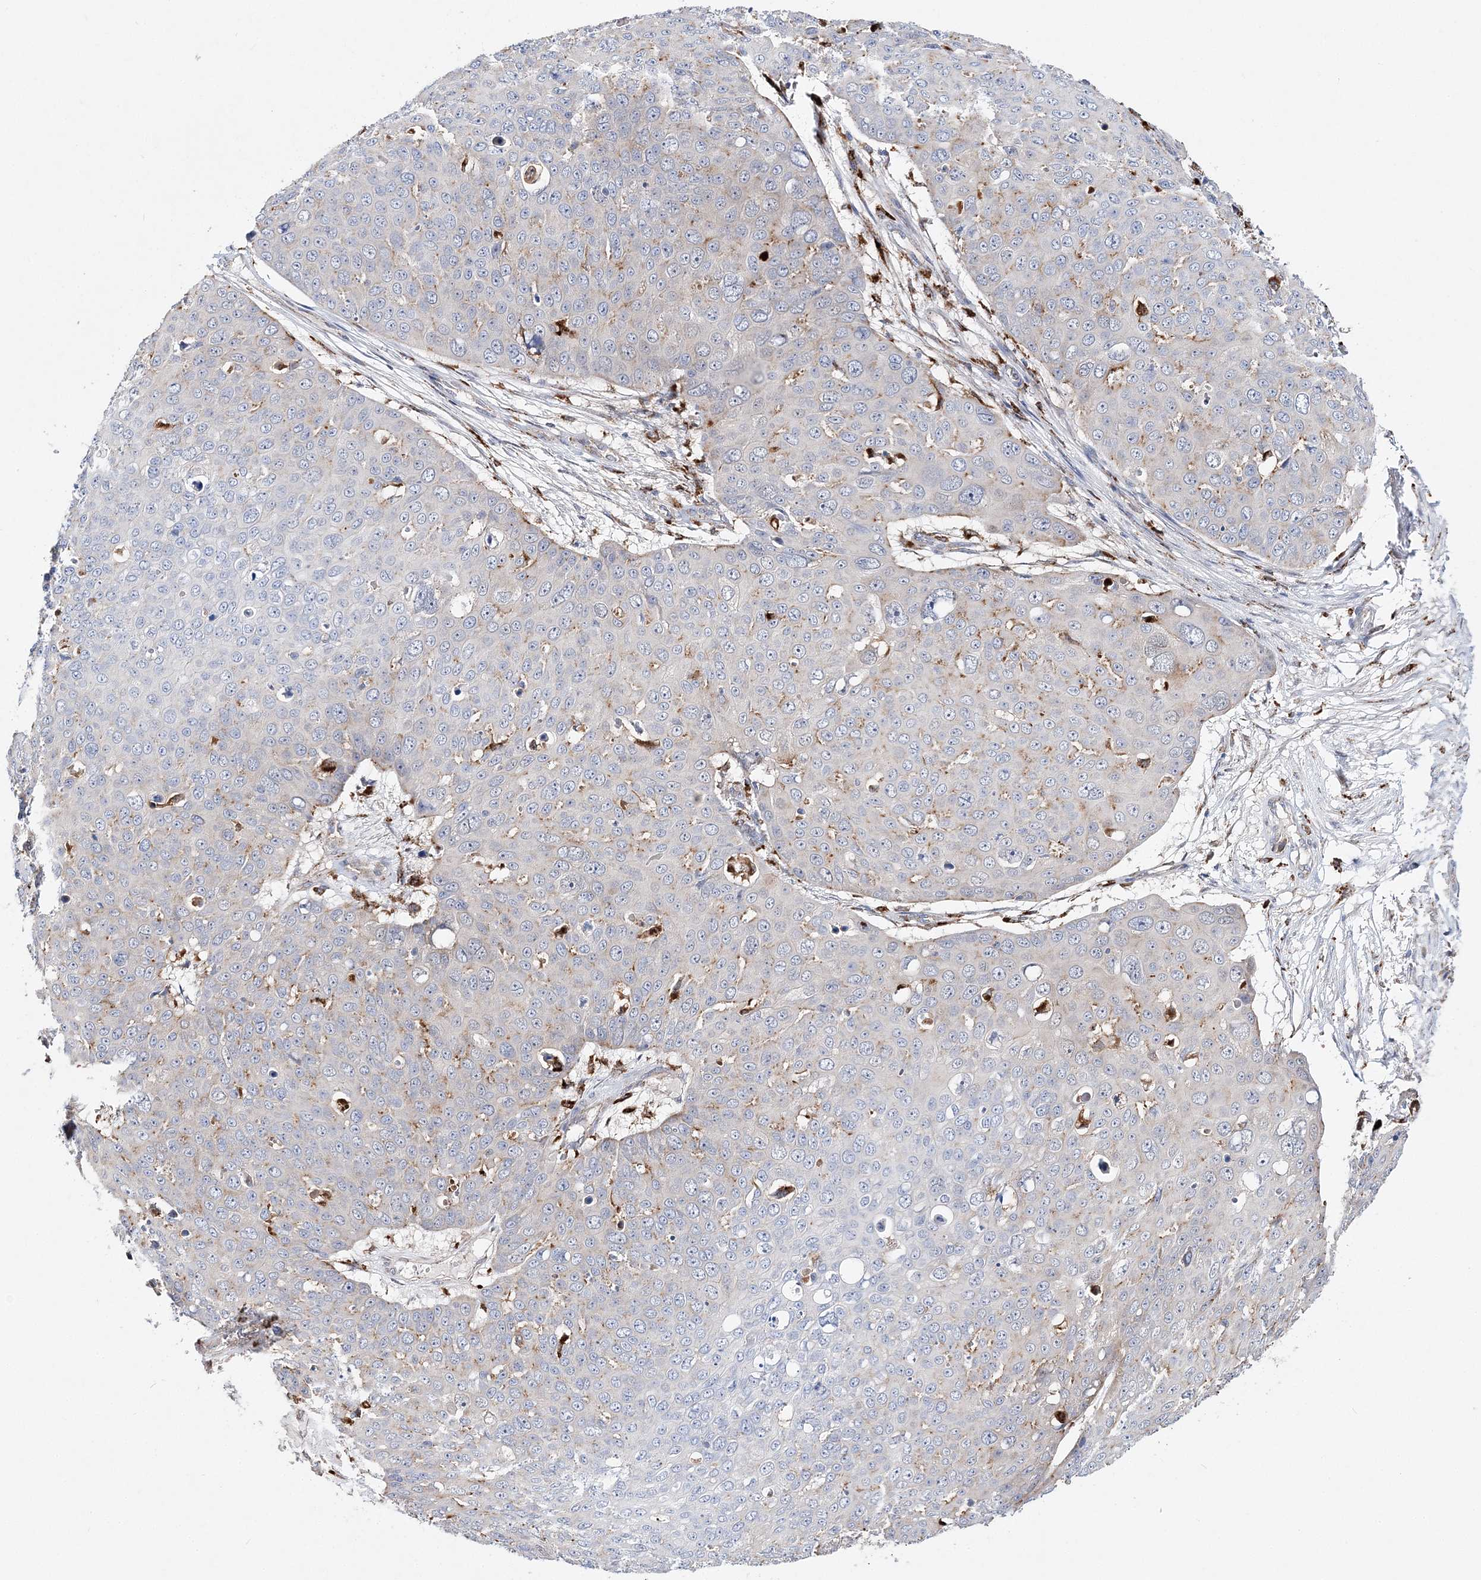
{"staining": {"intensity": "weak", "quantity": "<25%", "location": "cytoplasmic/membranous"}, "tissue": "skin cancer", "cell_type": "Tumor cells", "image_type": "cancer", "snomed": [{"axis": "morphology", "description": "Squamous cell carcinoma, NOS"}, {"axis": "topography", "description": "Skin"}], "caption": "High magnification brightfield microscopy of skin cancer stained with DAB (3,3'-diaminobenzidine) (brown) and counterstained with hematoxylin (blue): tumor cells show no significant positivity.", "gene": "C3orf38", "patient": {"sex": "male", "age": 71}}